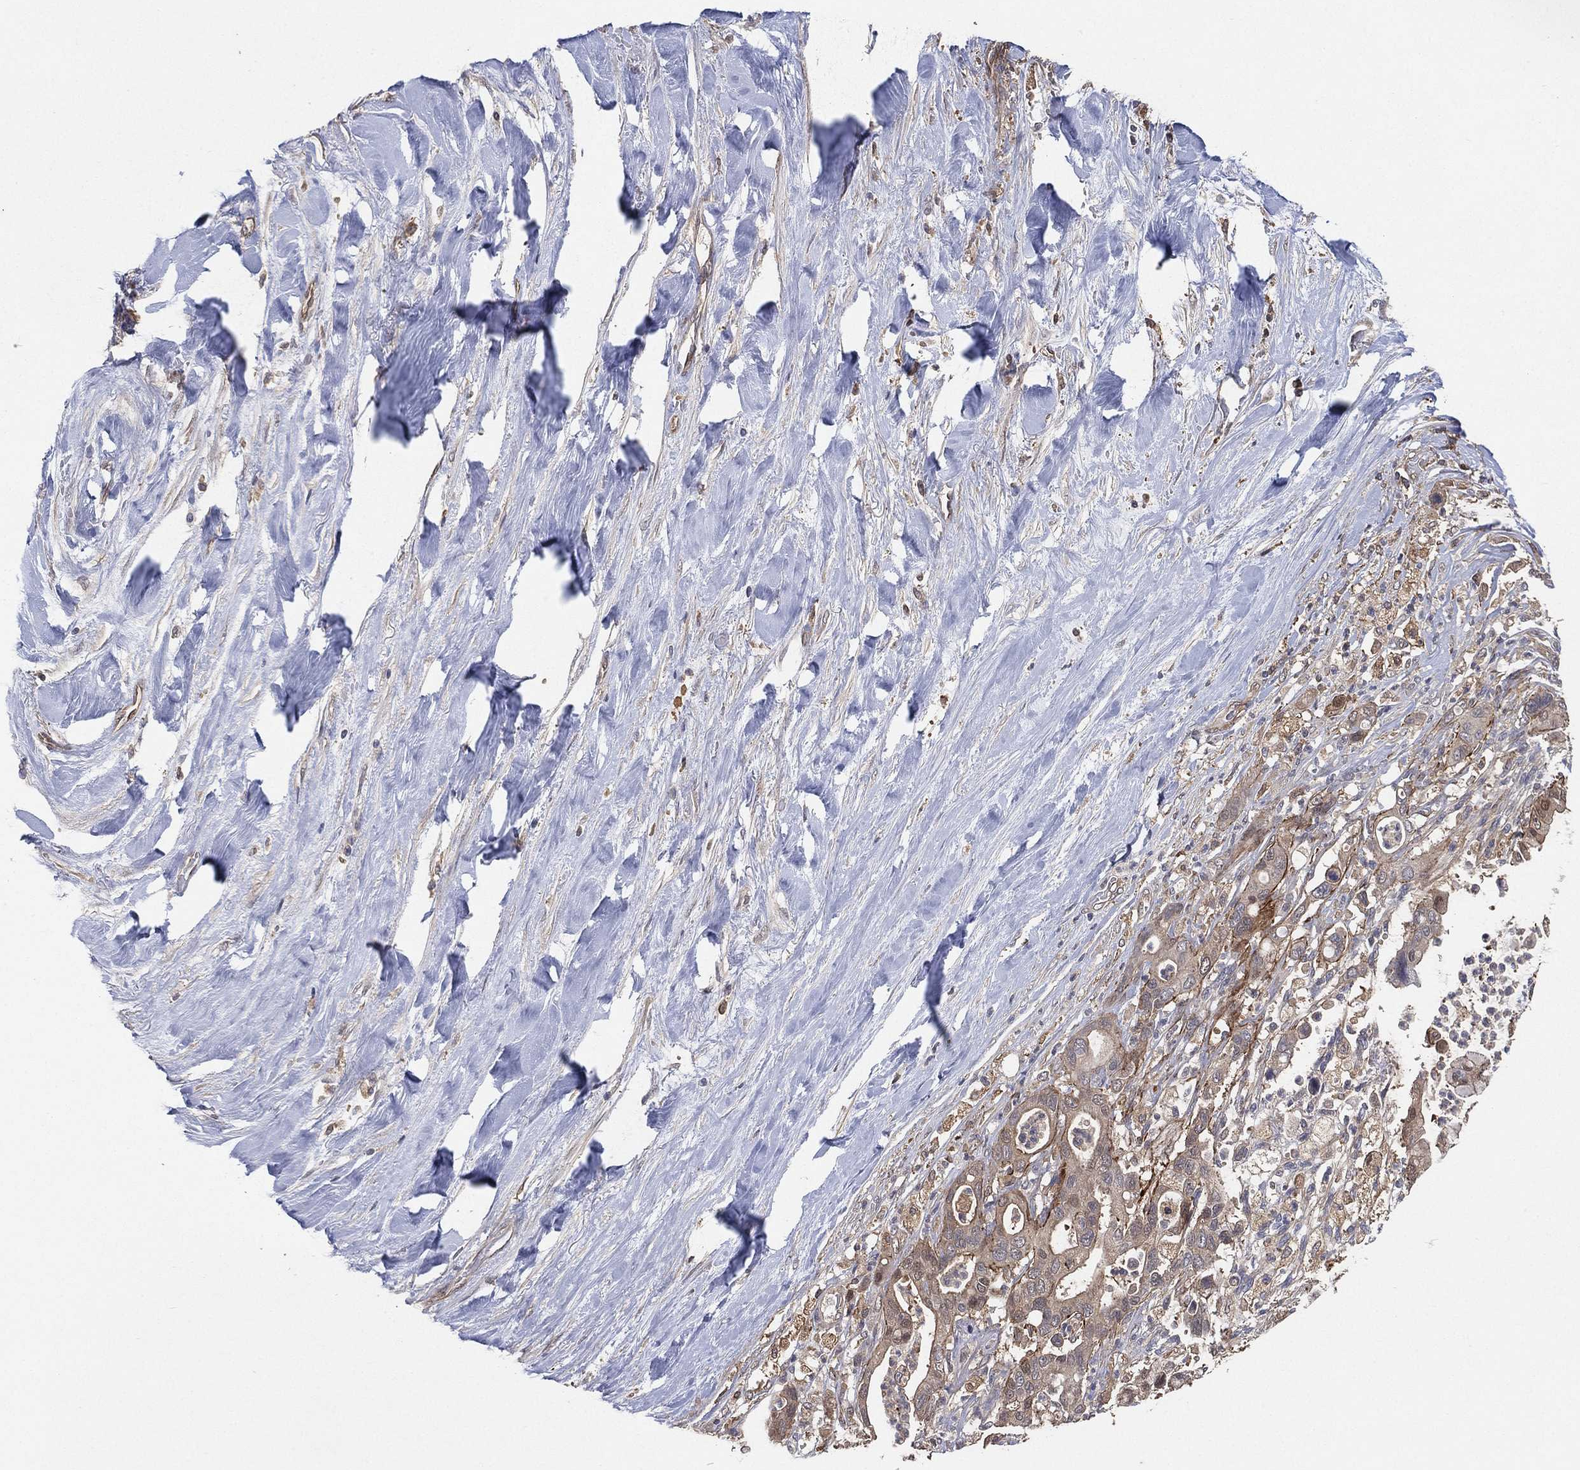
{"staining": {"intensity": "strong", "quantity": "25%-75%", "location": "cytoplasmic/membranous"}, "tissue": "liver cancer", "cell_type": "Tumor cells", "image_type": "cancer", "snomed": [{"axis": "morphology", "description": "Cholangiocarcinoma"}, {"axis": "topography", "description": "Liver"}], "caption": "Immunohistochemical staining of human liver cancer displays strong cytoplasmic/membranous protein positivity in about 25%-75% of tumor cells. The staining was performed using DAB to visualize the protein expression in brown, while the nuclei were stained in blue with hematoxylin (Magnification: 20x).", "gene": "PSMG4", "patient": {"sex": "female", "age": 54}}